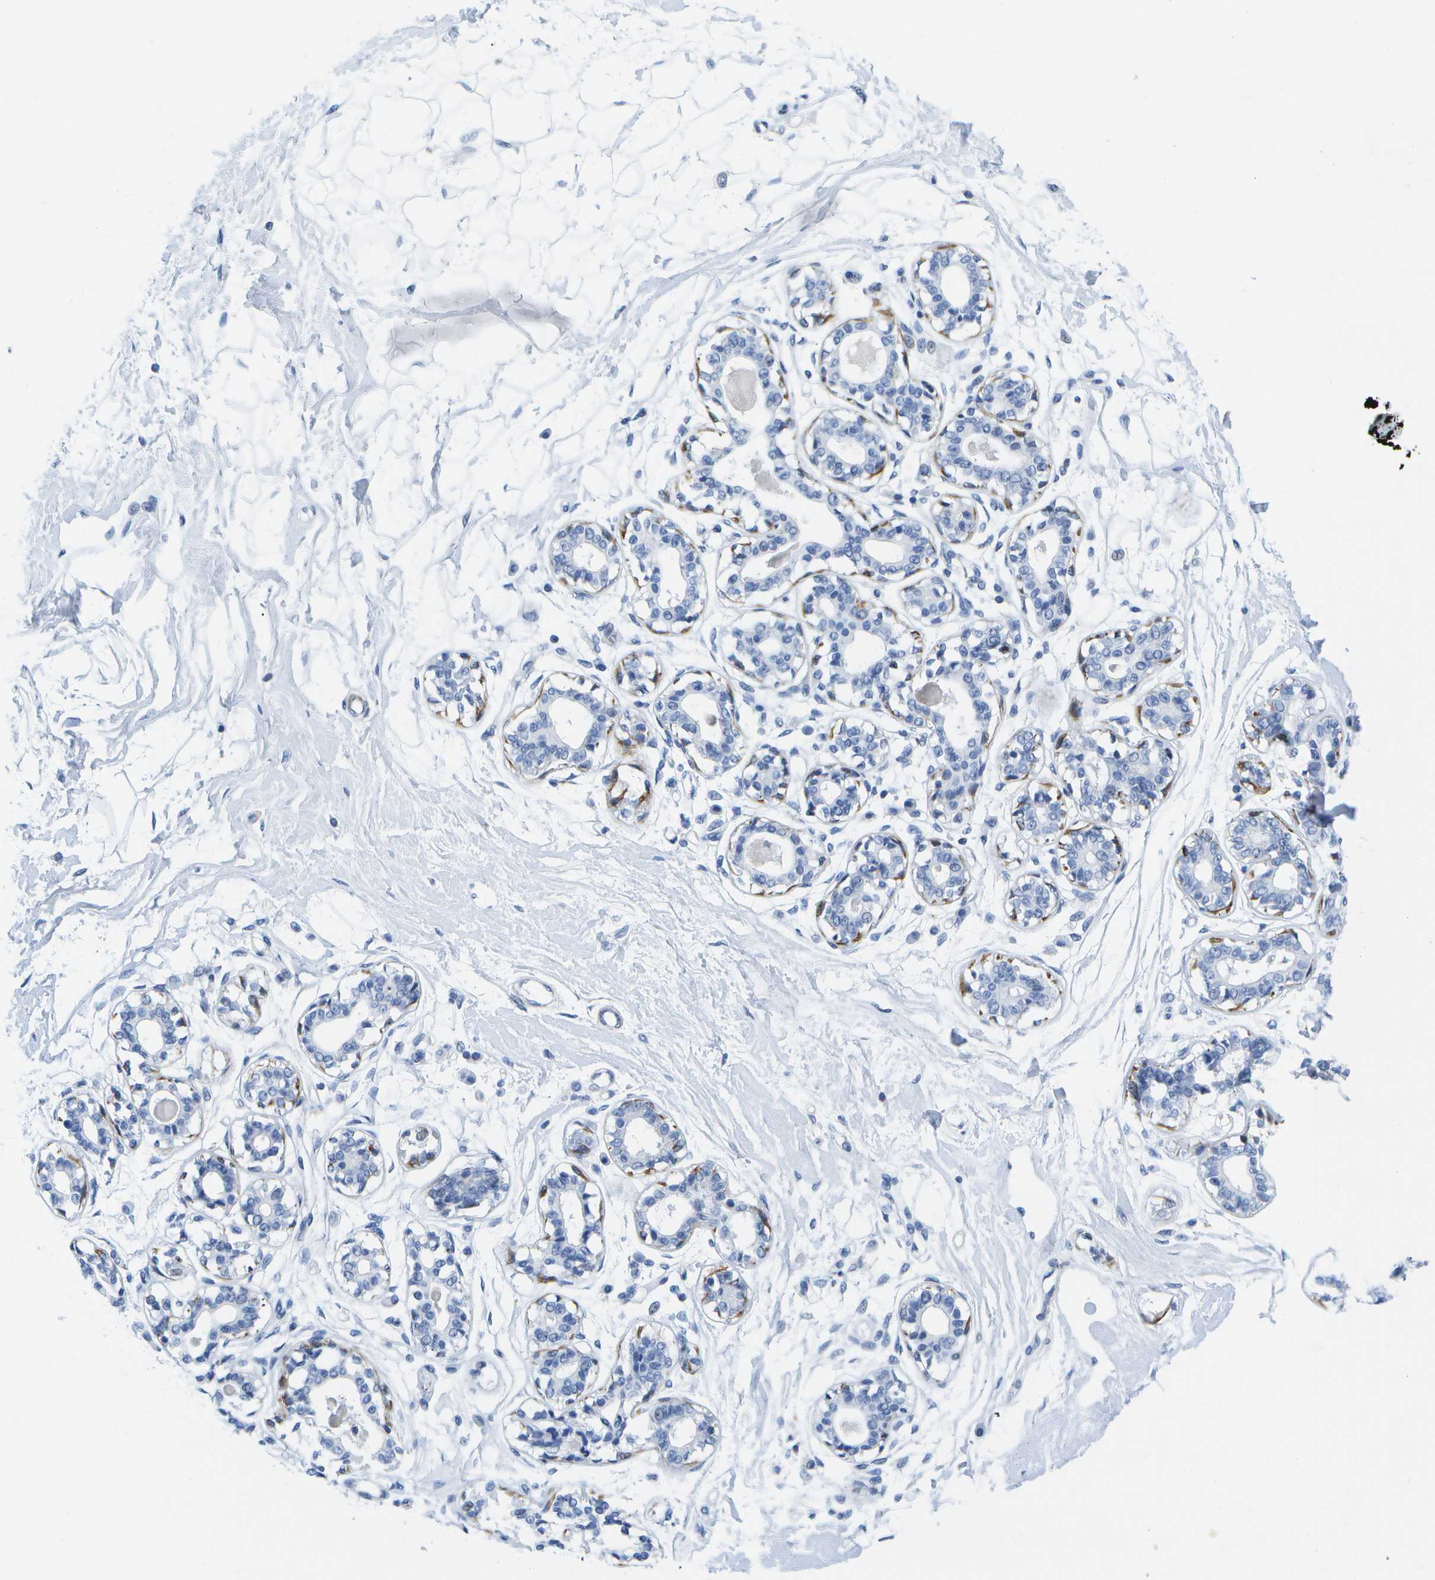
{"staining": {"intensity": "negative", "quantity": "none", "location": "none"}, "tissue": "breast", "cell_type": "Adipocytes", "image_type": "normal", "snomed": [{"axis": "morphology", "description": "Normal tissue, NOS"}, {"axis": "topography", "description": "Breast"}], "caption": "Normal breast was stained to show a protein in brown. There is no significant expression in adipocytes. The staining was performed using DAB to visualize the protein expression in brown, while the nuclei were stained in blue with hematoxylin (Magnification: 20x).", "gene": "ADGRG6", "patient": {"sex": "female", "age": 45}}